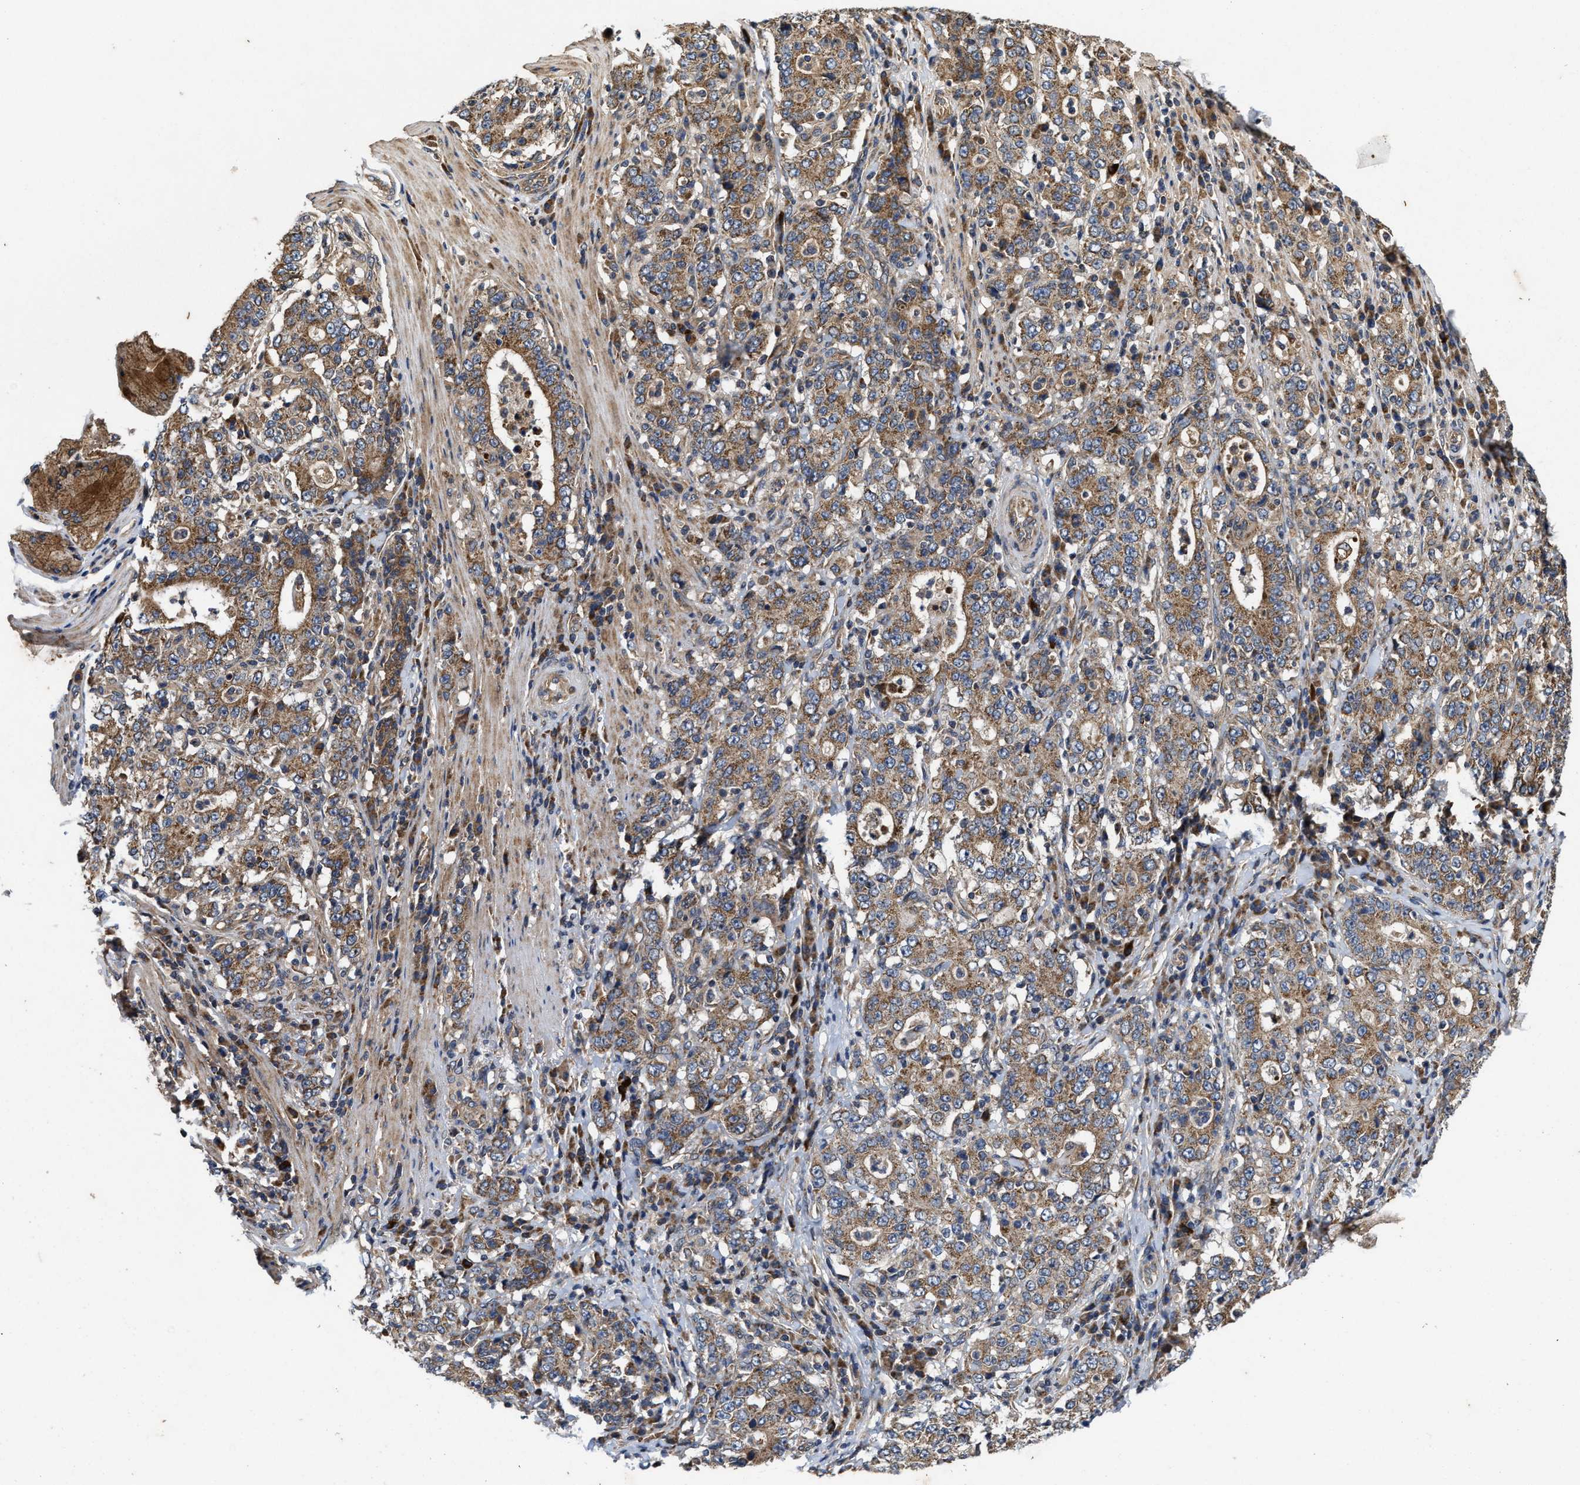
{"staining": {"intensity": "moderate", "quantity": ">75%", "location": "cytoplasmic/membranous"}, "tissue": "stomach cancer", "cell_type": "Tumor cells", "image_type": "cancer", "snomed": [{"axis": "morphology", "description": "Normal tissue, NOS"}, {"axis": "morphology", "description": "Adenocarcinoma, NOS"}, {"axis": "topography", "description": "Stomach, upper"}, {"axis": "topography", "description": "Stomach"}], "caption": "Human stomach adenocarcinoma stained with a protein marker shows moderate staining in tumor cells.", "gene": "EFNA4", "patient": {"sex": "male", "age": 59}}